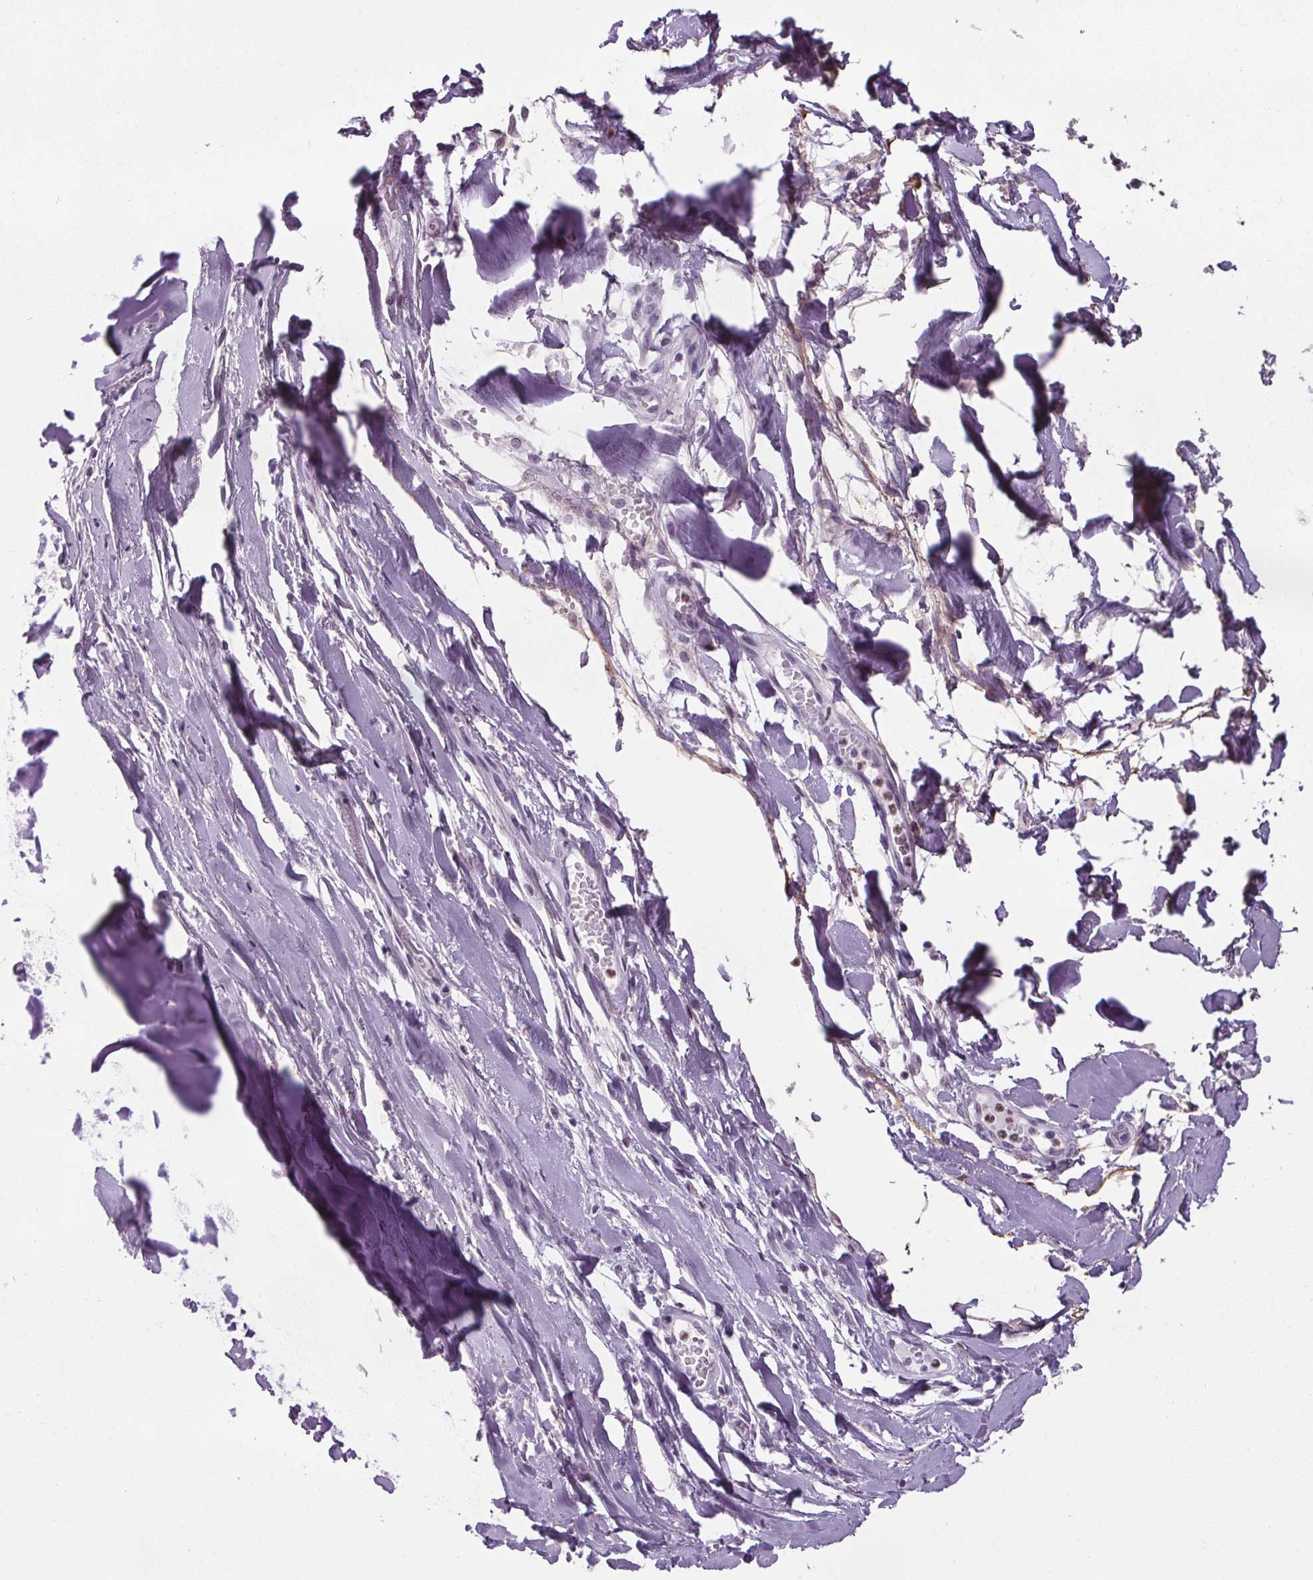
{"staining": {"intensity": "negative", "quantity": "none", "location": "none"}, "tissue": "adipose tissue", "cell_type": "Adipocytes", "image_type": "normal", "snomed": [{"axis": "morphology", "description": "Normal tissue, NOS"}, {"axis": "topography", "description": "Cartilage tissue"}, {"axis": "topography", "description": "Nasopharynx"}, {"axis": "topography", "description": "Thyroid gland"}], "caption": "Immunohistochemical staining of benign human adipose tissue demonstrates no significant staining in adipocytes.", "gene": "TMEM240", "patient": {"sex": "male", "age": 63}}